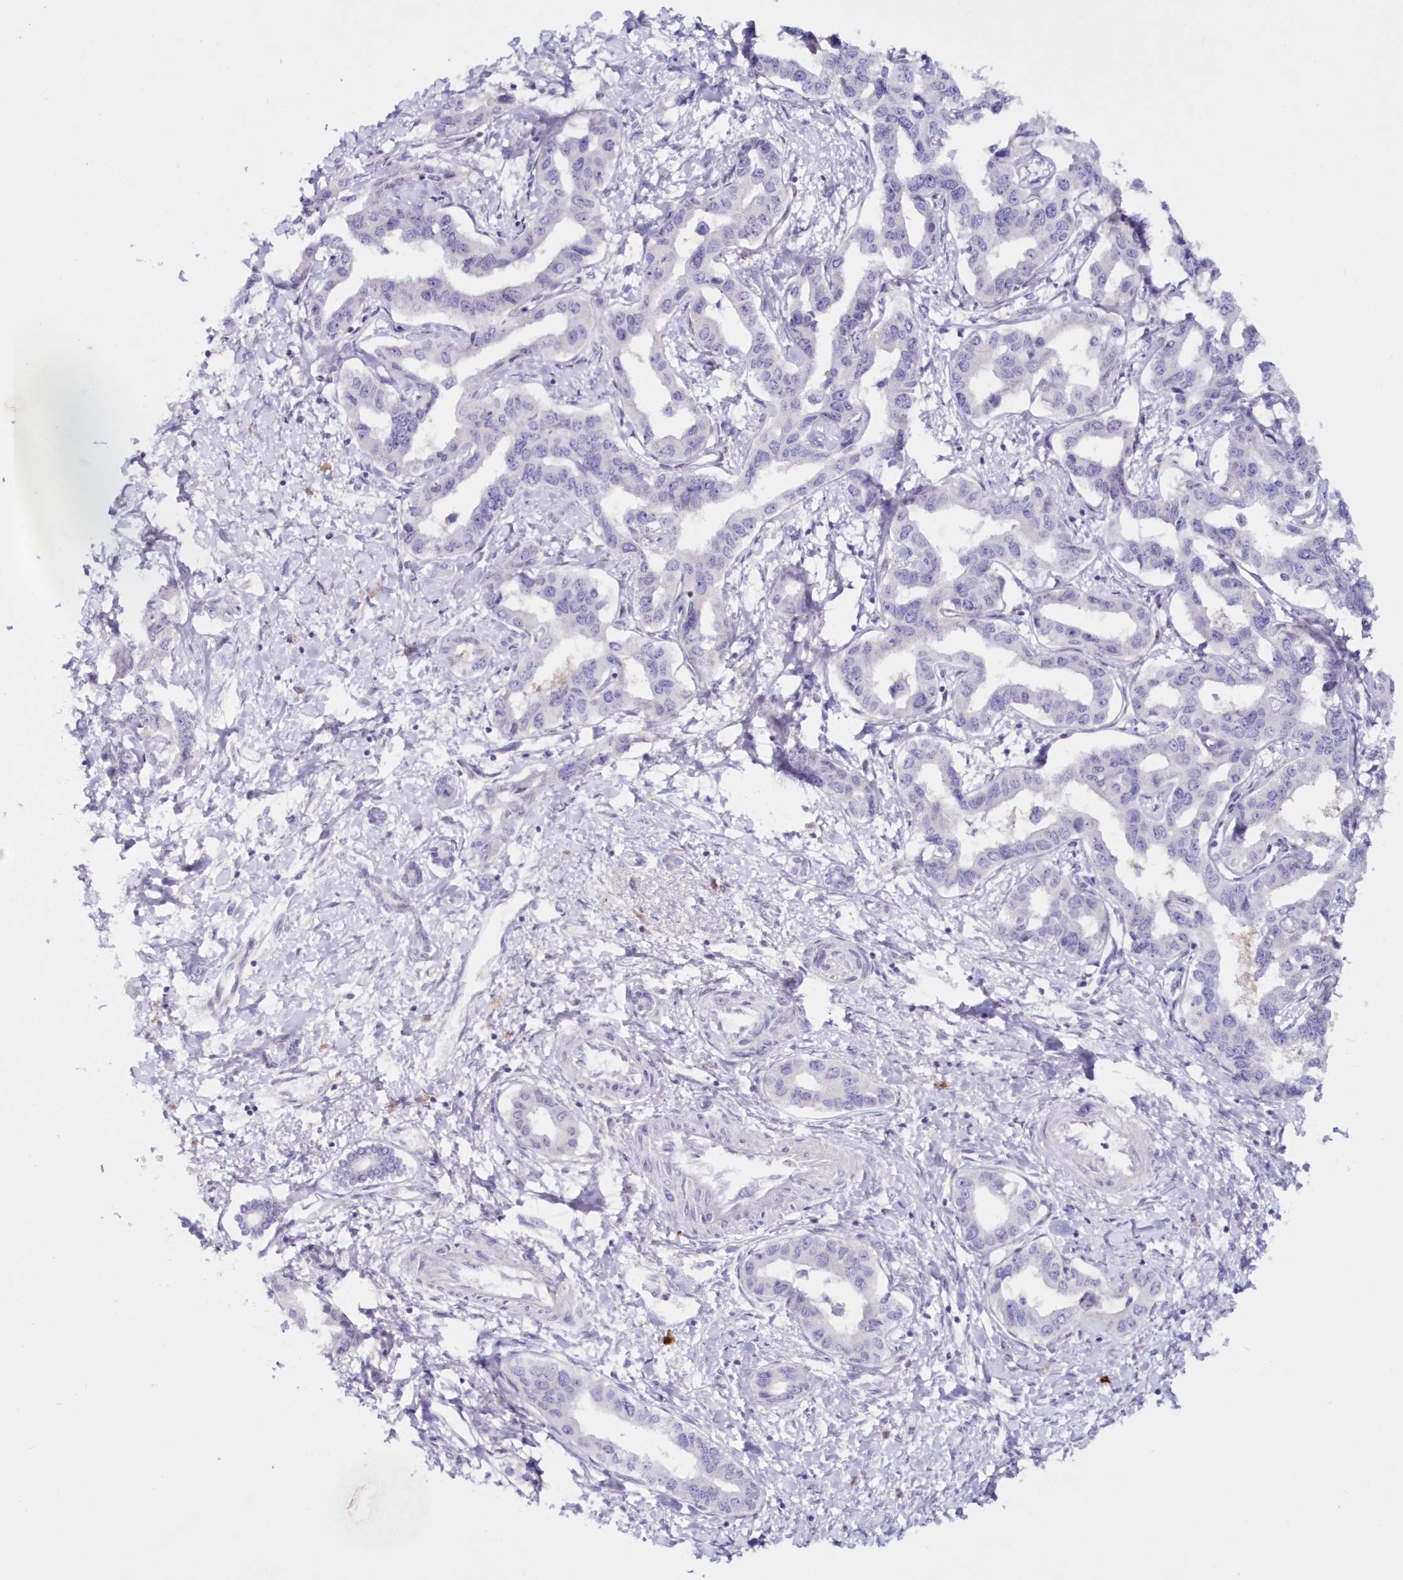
{"staining": {"intensity": "negative", "quantity": "none", "location": "none"}, "tissue": "liver cancer", "cell_type": "Tumor cells", "image_type": "cancer", "snomed": [{"axis": "morphology", "description": "Cholangiocarcinoma"}, {"axis": "topography", "description": "Liver"}], "caption": "There is no significant staining in tumor cells of cholangiocarcinoma (liver).", "gene": "SNED1", "patient": {"sex": "male", "age": 59}}